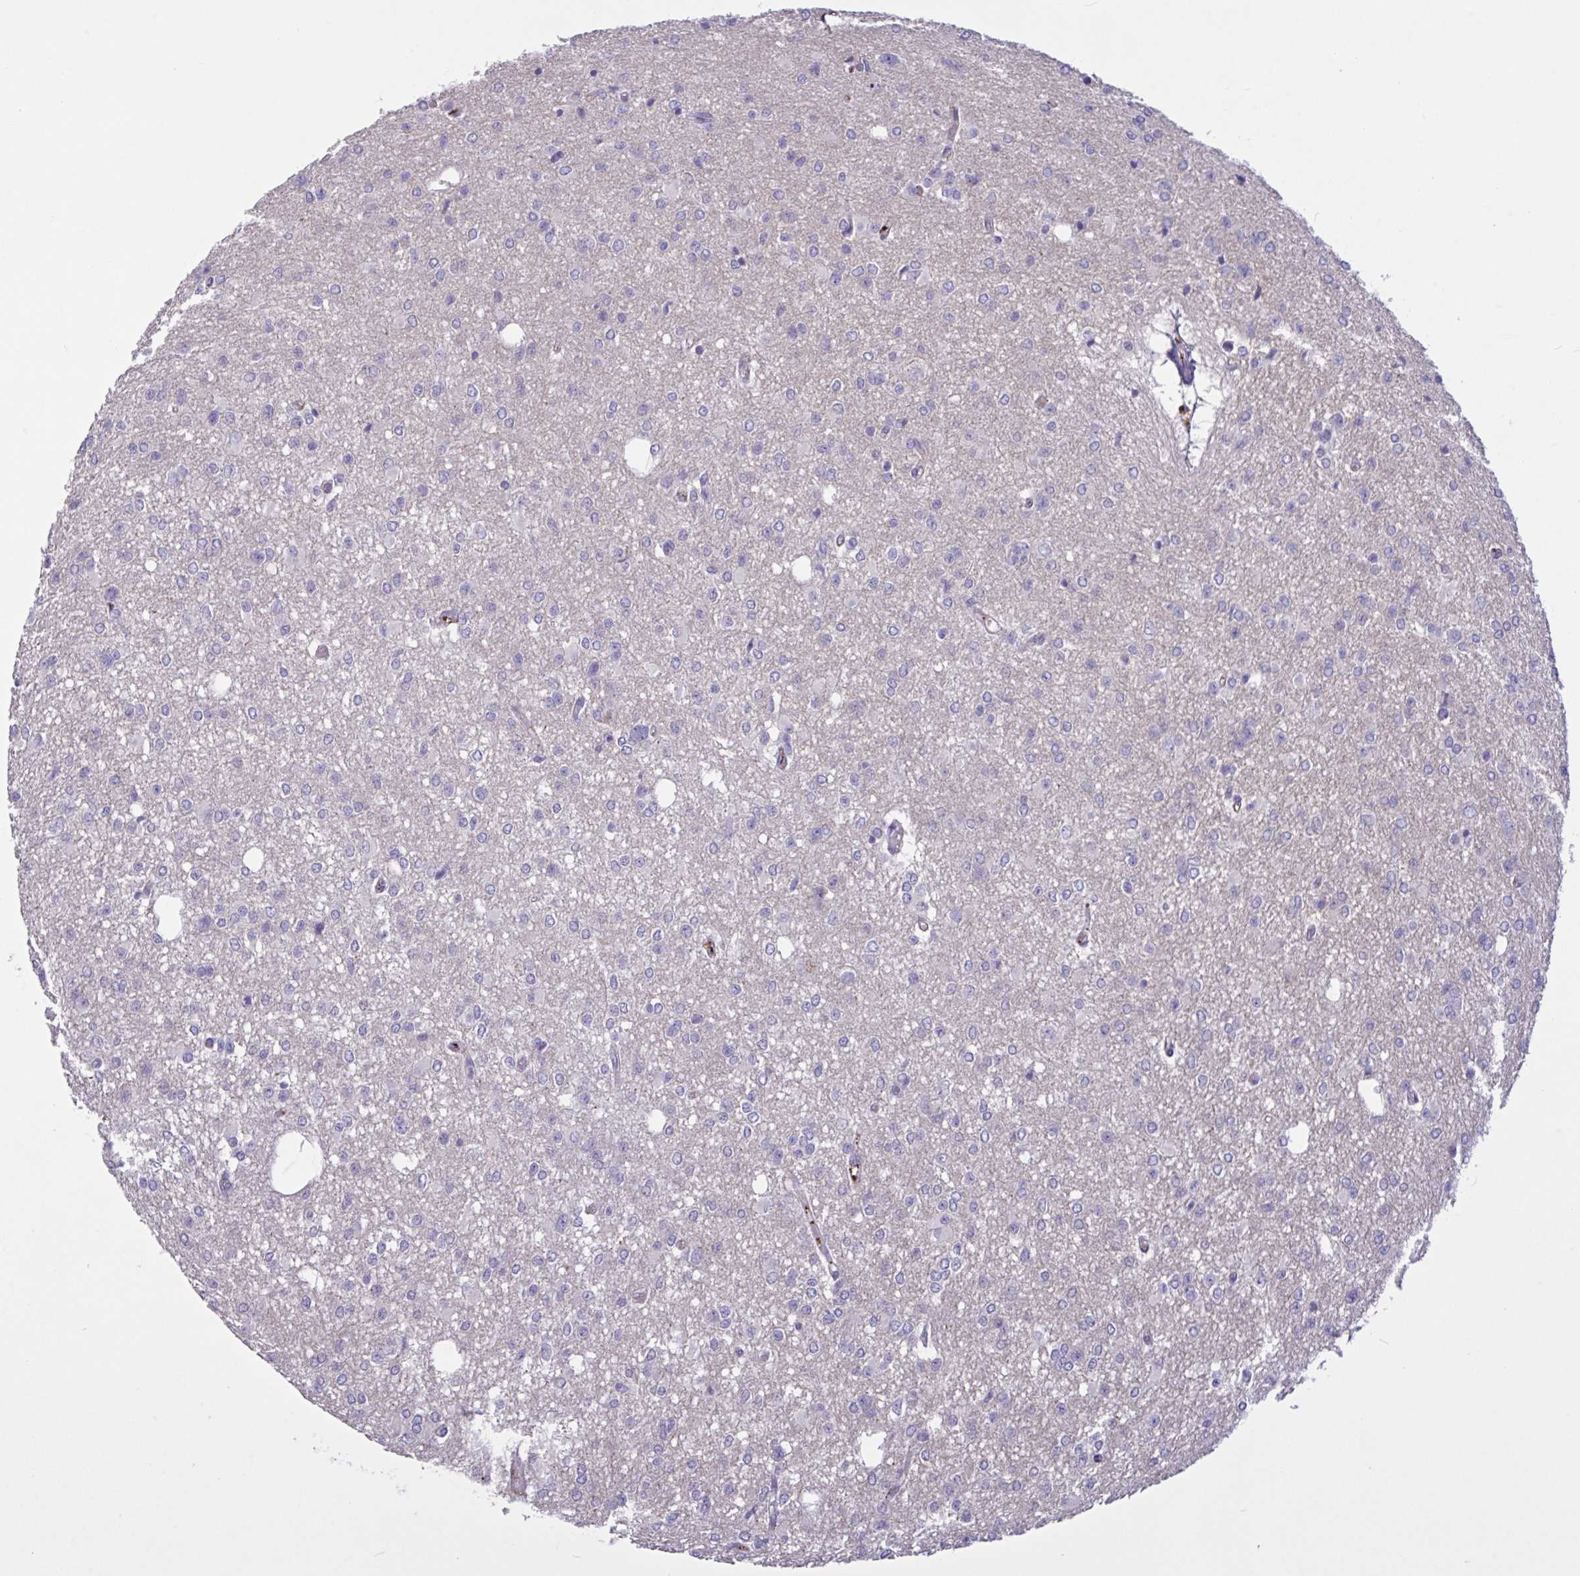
{"staining": {"intensity": "negative", "quantity": "none", "location": "none"}, "tissue": "glioma", "cell_type": "Tumor cells", "image_type": "cancer", "snomed": [{"axis": "morphology", "description": "Glioma, malignant, Low grade"}, {"axis": "topography", "description": "Brain"}], "caption": "Human glioma stained for a protein using immunohistochemistry (IHC) demonstrates no expression in tumor cells.", "gene": "IL1R1", "patient": {"sex": "male", "age": 26}}